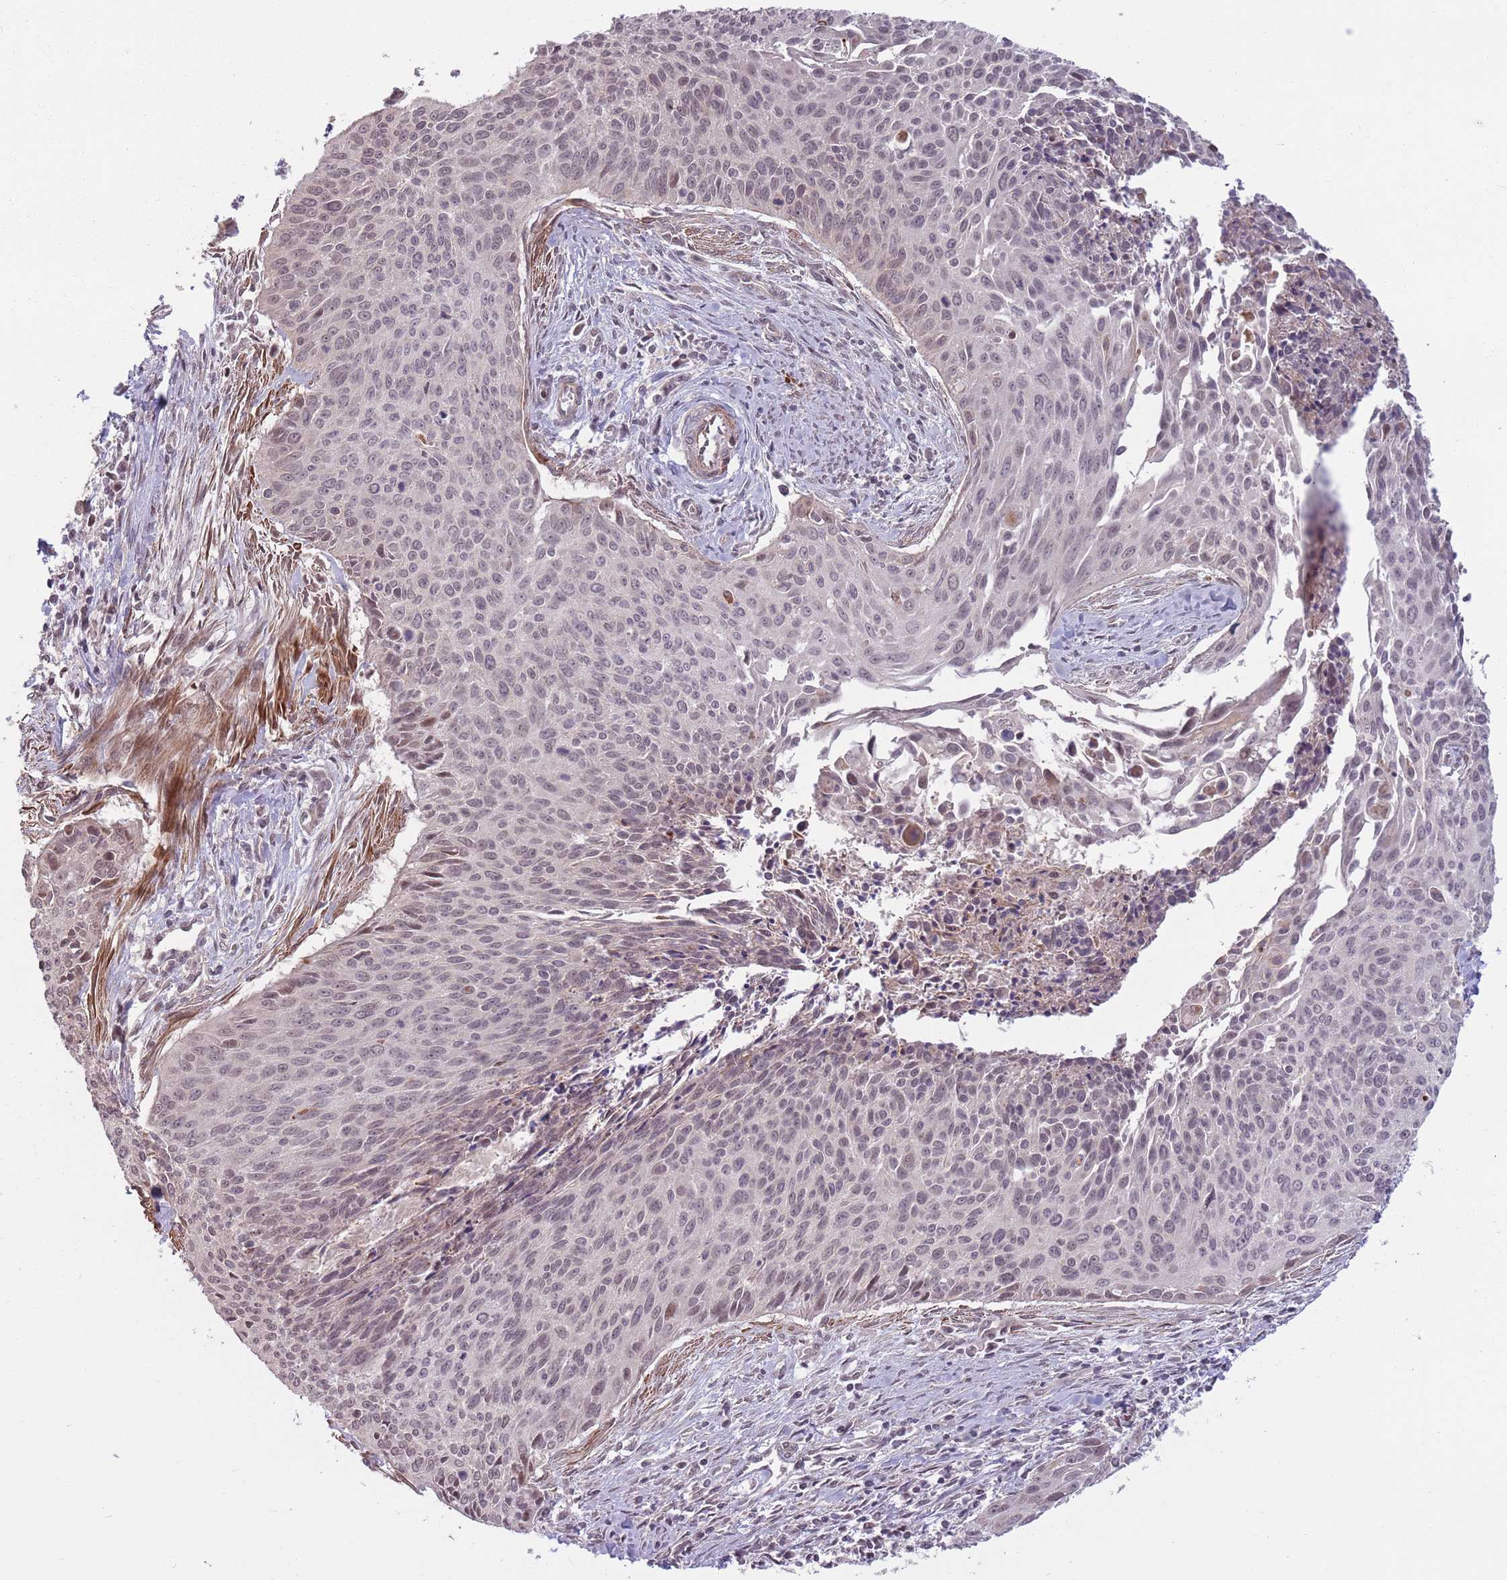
{"staining": {"intensity": "negative", "quantity": "none", "location": "none"}, "tissue": "cervical cancer", "cell_type": "Tumor cells", "image_type": "cancer", "snomed": [{"axis": "morphology", "description": "Squamous cell carcinoma, NOS"}, {"axis": "topography", "description": "Cervix"}], "caption": "Squamous cell carcinoma (cervical) was stained to show a protein in brown. There is no significant positivity in tumor cells.", "gene": "CCDC154", "patient": {"sex": "female", "age": 55}}